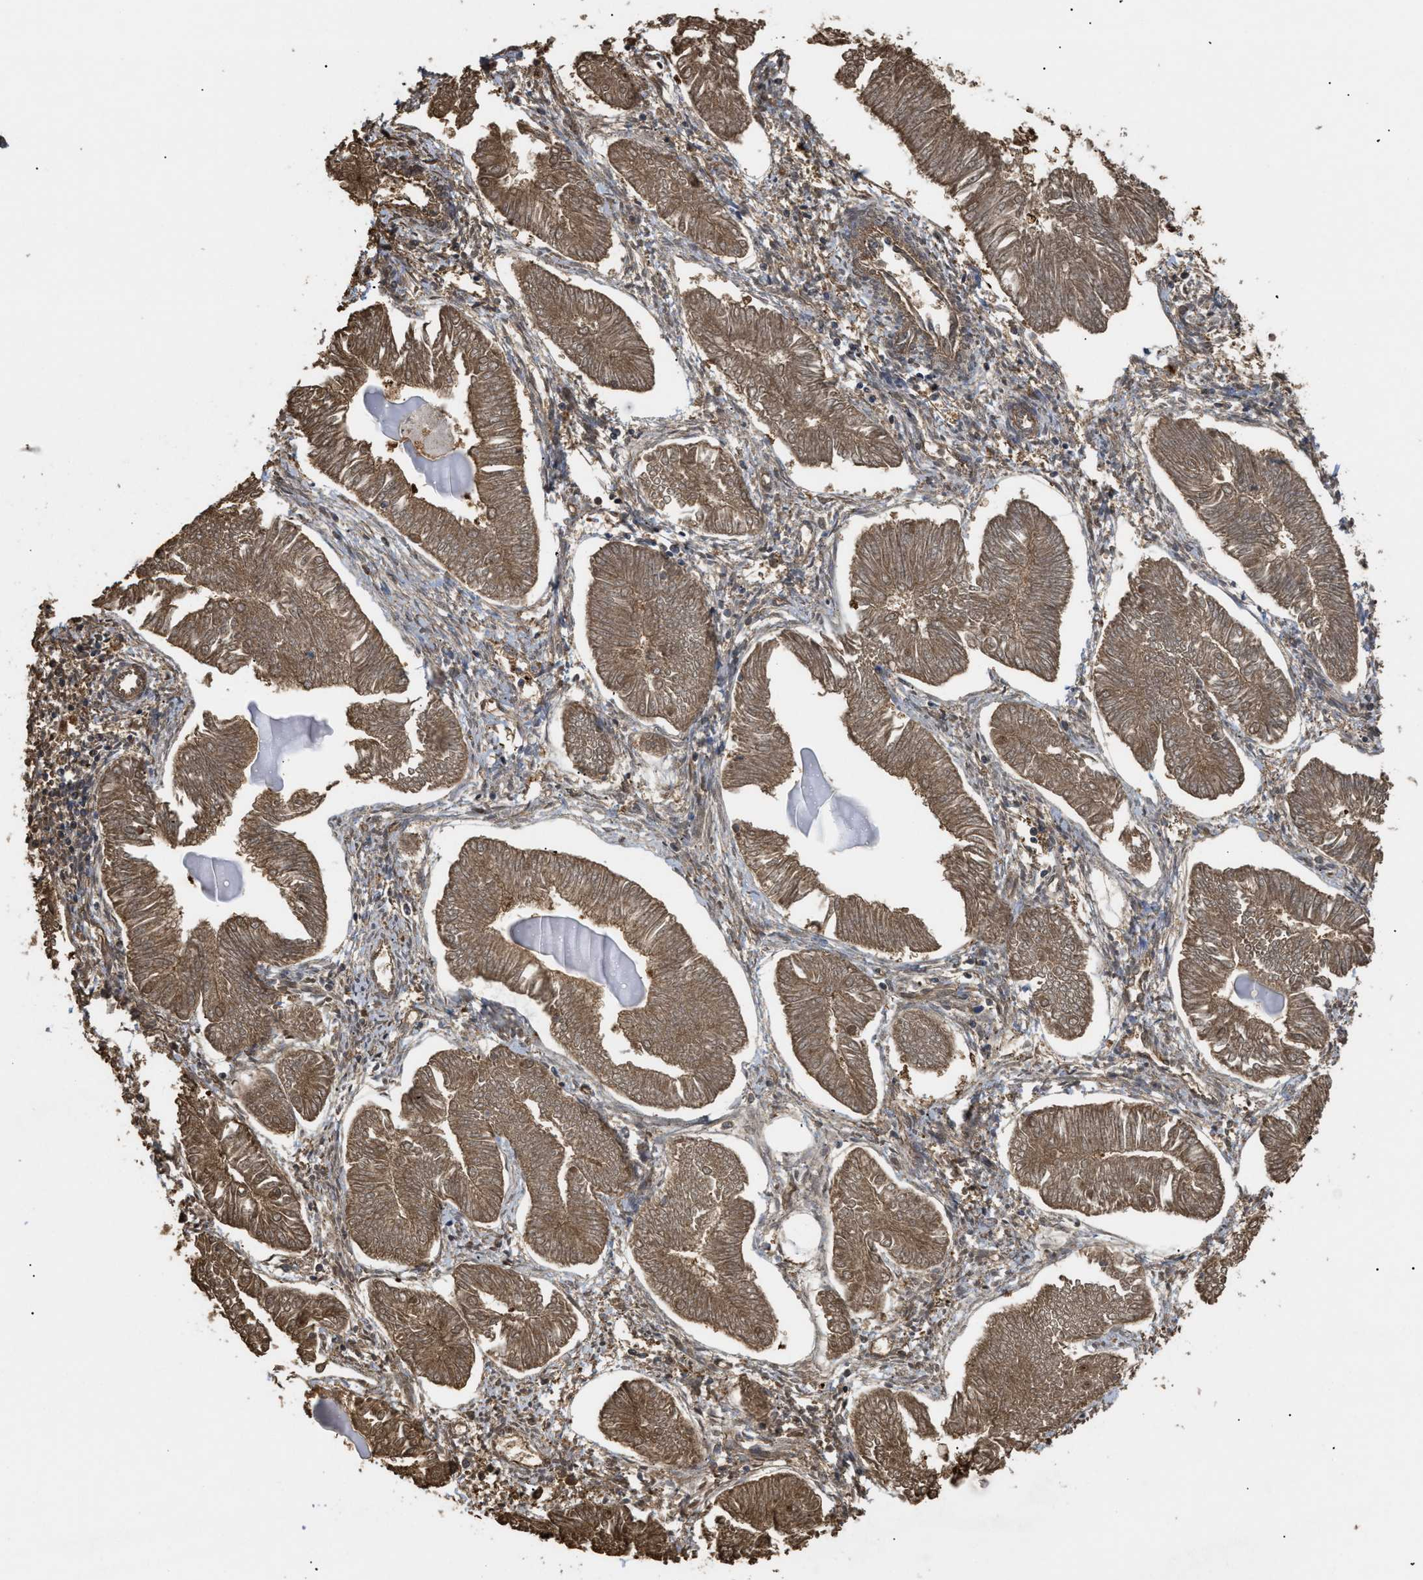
{"staining": {"intensity": "moderate", "quantity": ">75%", "location": "cytoplasmic/membranous"}, "tissue": "endometrial cancer", "cell_type": "Tumor cells", "image_type": "cancer", "snomed": [{"axis": "morphology", "description": "Adenocarcinoma, NOS"}, {"axis": "topography", "description": "Endometrium"}], "caption": "Human endometrial cancer (adenocarcinoma) stained with a brown dye demonstrates moderate cytoplasmic/membranous positive expression in approximately >75% of tumor cells.", "gene": "CALM1", "patient": {"sex": "female", "age": 53}}